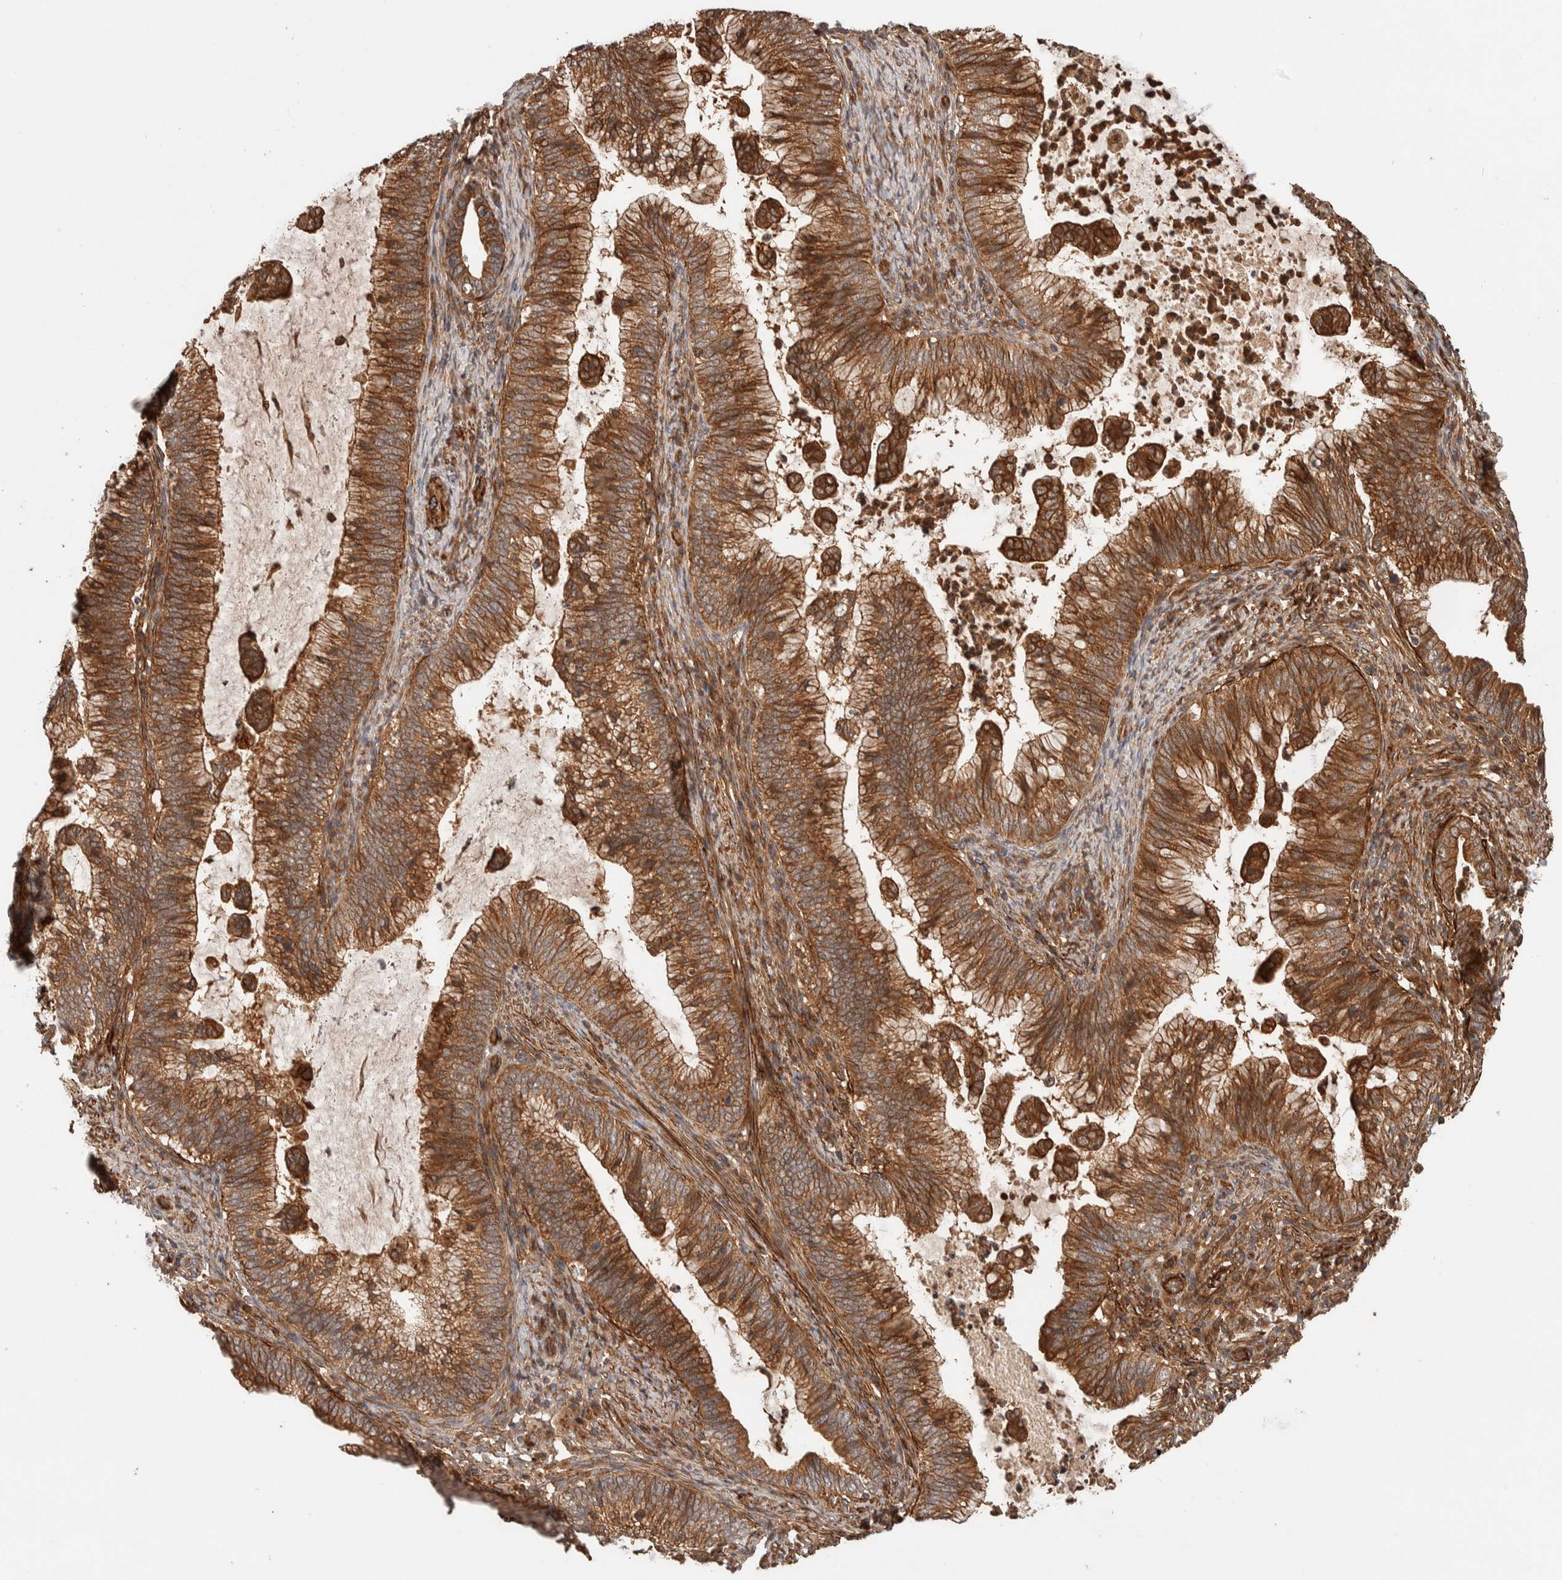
{"staining": {"intensity": "moderate", "quantity": ">75%", "location": "cytoplasmic/membranous"}, "tissue": "cervical cancer", "cell_type": "Tumor cells", "image_type": "cancer", "snomed": [{"axis": "morphology", "description": "Adenocarcinoma, NOS"}, {"axis": "topography", "description": "Cervix"}], "caption": "Protein staining by immunohistochemistry shows moderate cytoplasmic/membranous staining in about >75% of tumor cells in cervical adenocarcinoma.", "gene": "SYNRG", "patient": {"sex": "female", "age": 36}}